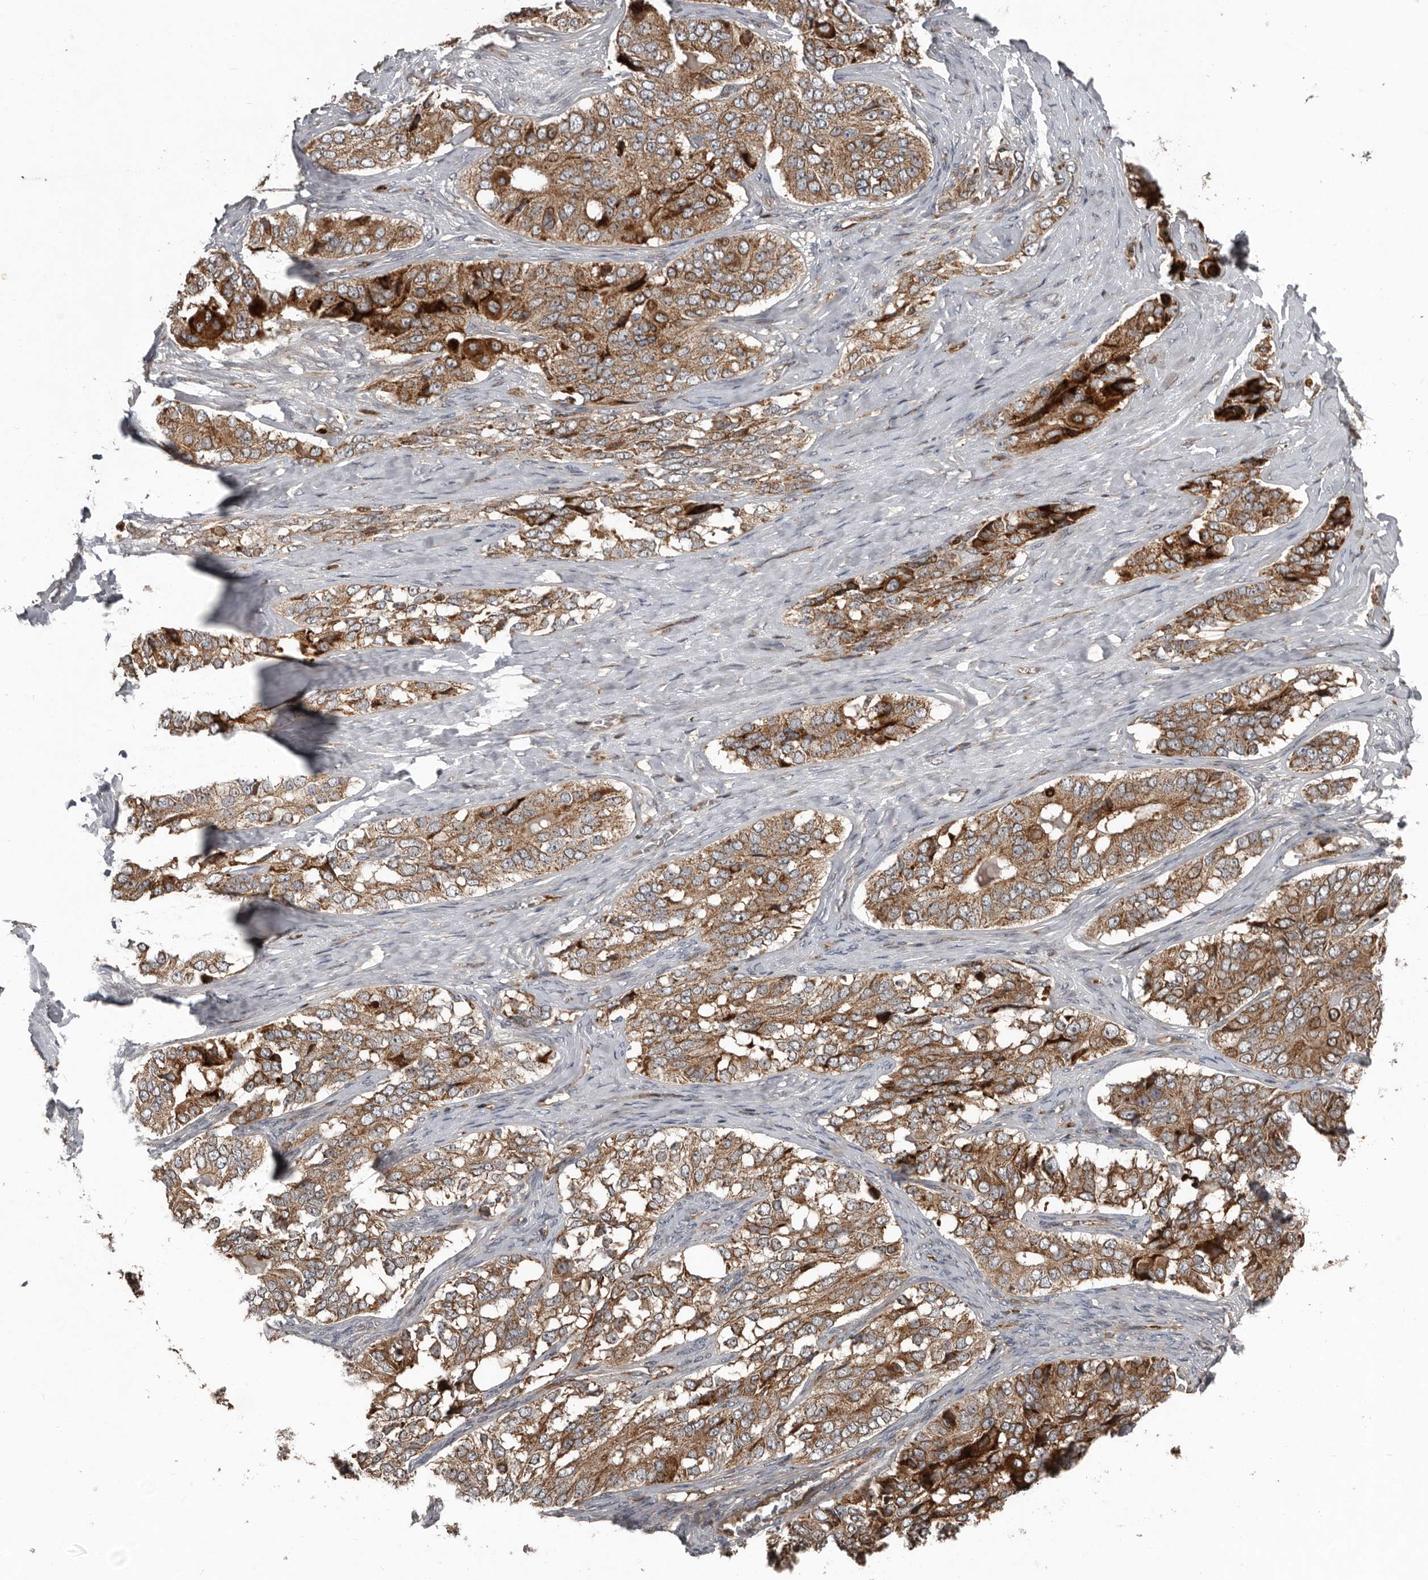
{"staining": {"intensity": "moderate", "quantity": ">75%", "location": "cytoplasmic/membranous"}, "tissue": "ovarian cancer", "cell_type": "Tumor cells", "image_type": "cancer", "snomed": [{"axis": "morphology", "description": "Carcinoma, endometroid"}, {"axis": "topography", "description": "Ovary"}], "caption": "Moderate cytoplasmic/membranous staining for a protein is seen in about >75% of tumor cells of ovarian endometroid carcinoma using immunohistochemistry (IHC).", "gene": "FBXO31", "patient": {"sex": "female", "age": 51}}